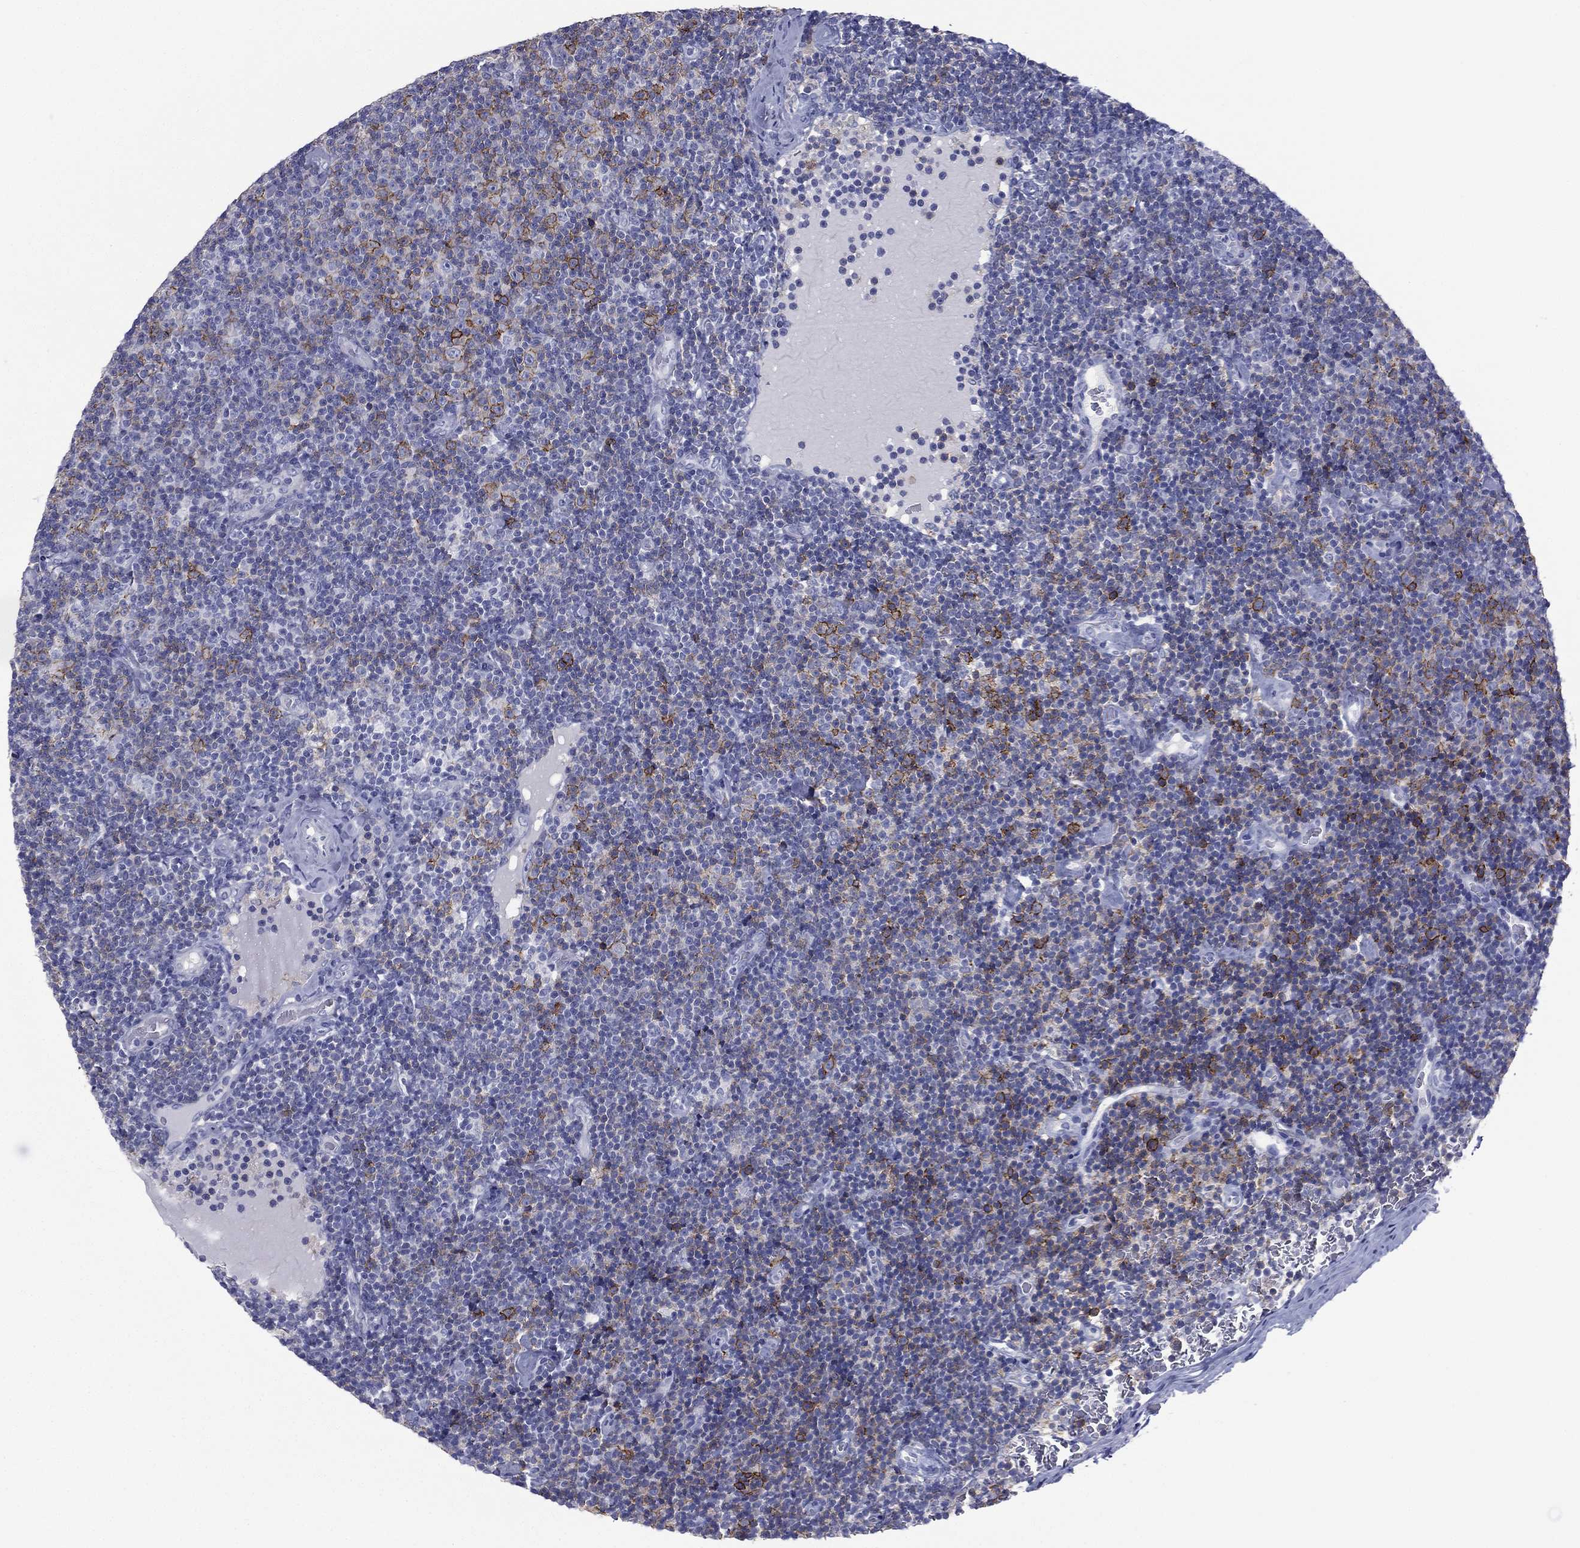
{"staining": {"intensity": "moderate", "quantity": "25%-75%", "location": "cytoplasmic/membranous"}, "tissue": "lymphoma", "cell_type": "Tumor cells", "image_type": "cancer", "snomed": [{"axis": "morphology", "description": "Malignant lymphoma, non-Hodgkin's type, Low grade"}, {"axis": "topography", "description": "Lymph node"}], "caption": "This is an image of IHC staining of lymphoma, which shows moderate expression in the cytoplasmic/membranous of tumor cells.", "gene": "FCER2", "patient": {"sex": "male", "age": 81}}